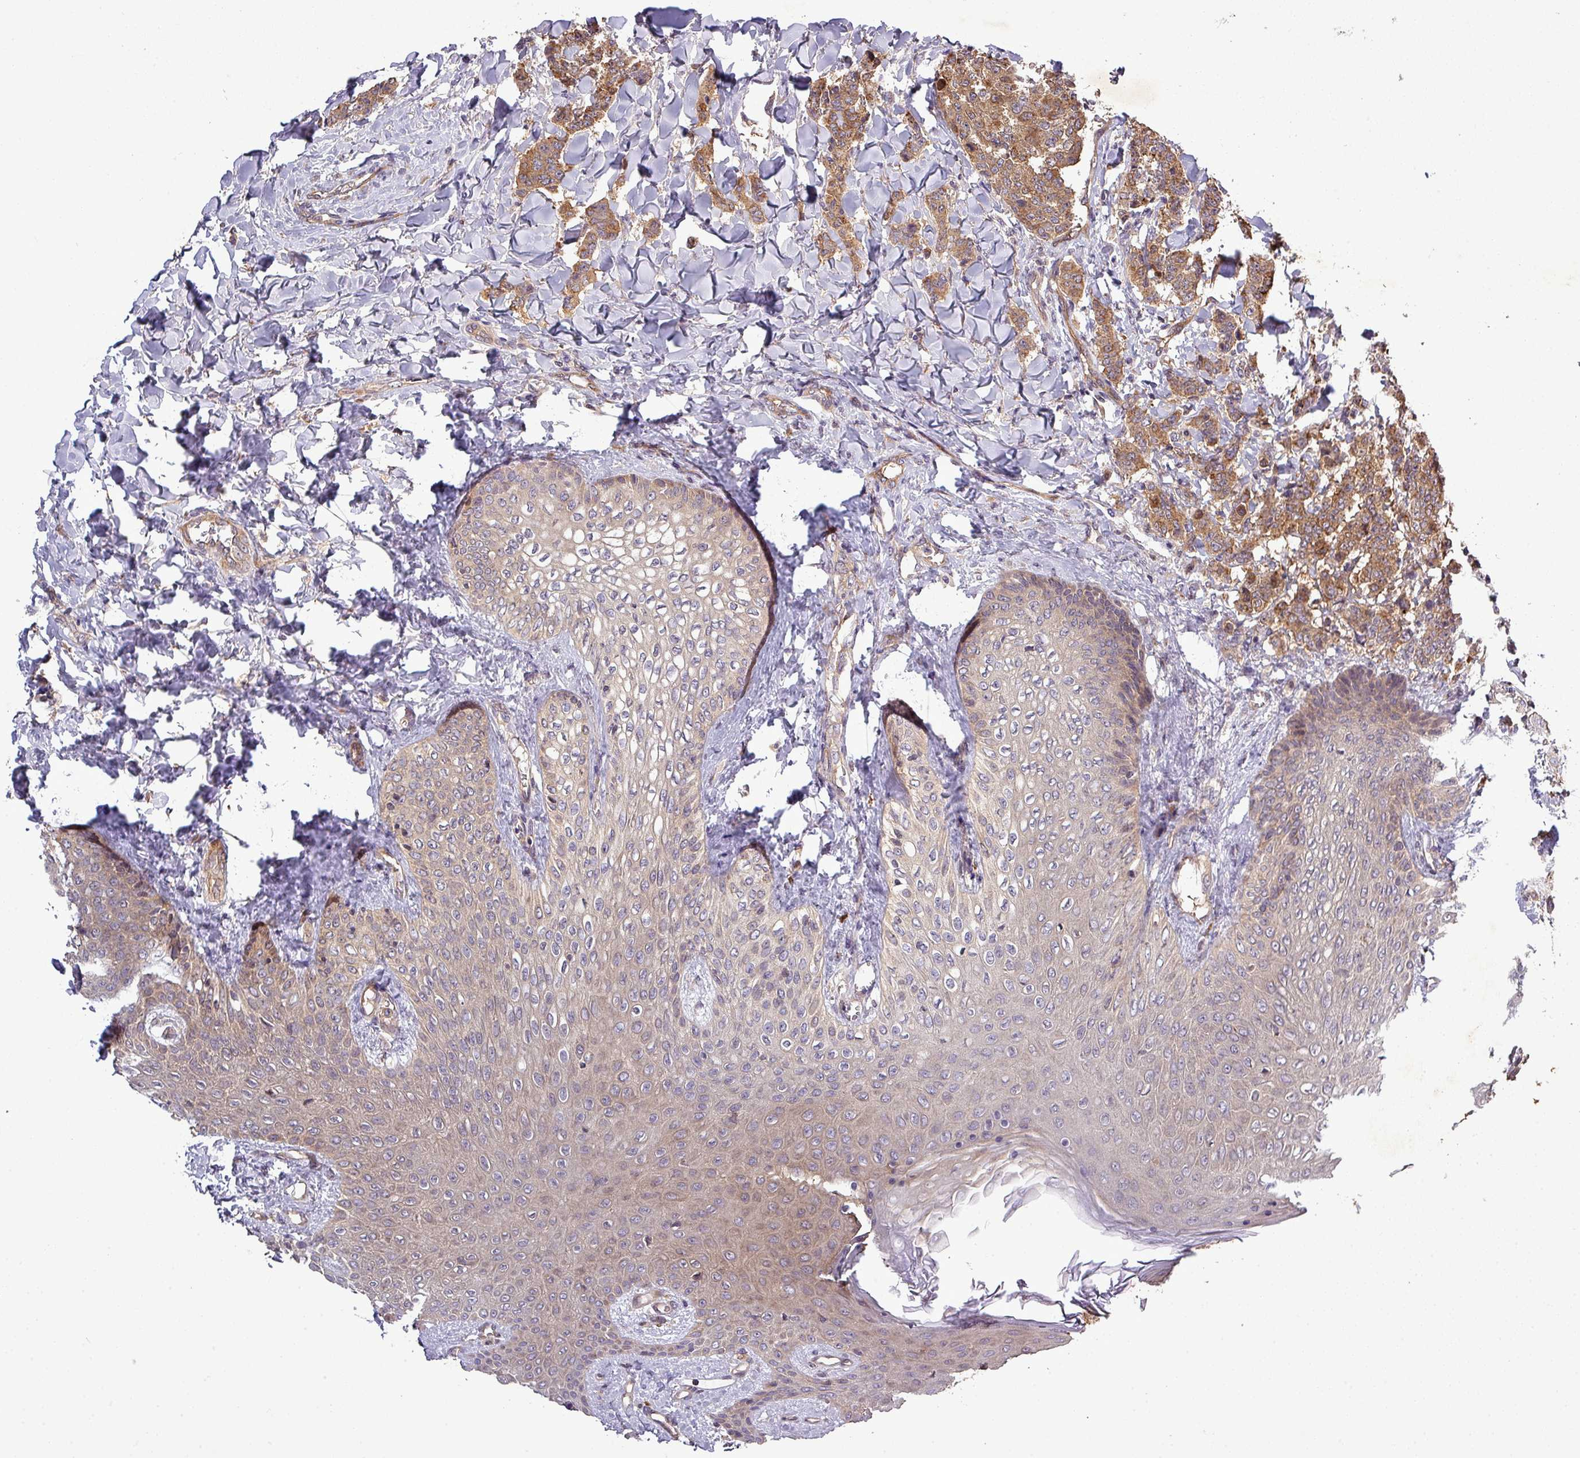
{"staining": {"intensity": "moderate", "quantity": ">75%", "location": "cytoplasmic/membranous"}, "tissue": "breast cancer", "cell_type": "Tumor cells", "image_type": "cancer", "snomed": [{"axis": "morphology", "description": "Duct carcinoma"}, {"axis": "topography", "description": "Breast"}], "caption": "Human infiltrating ductal carcinoma (breast) stained with a brown dye exhibits moderate cytoplasmic/membranous positive expression in about >75% of tumor cells.", "gene": "SIRPB2", "patient": {"sex": "female", "age": 40}}